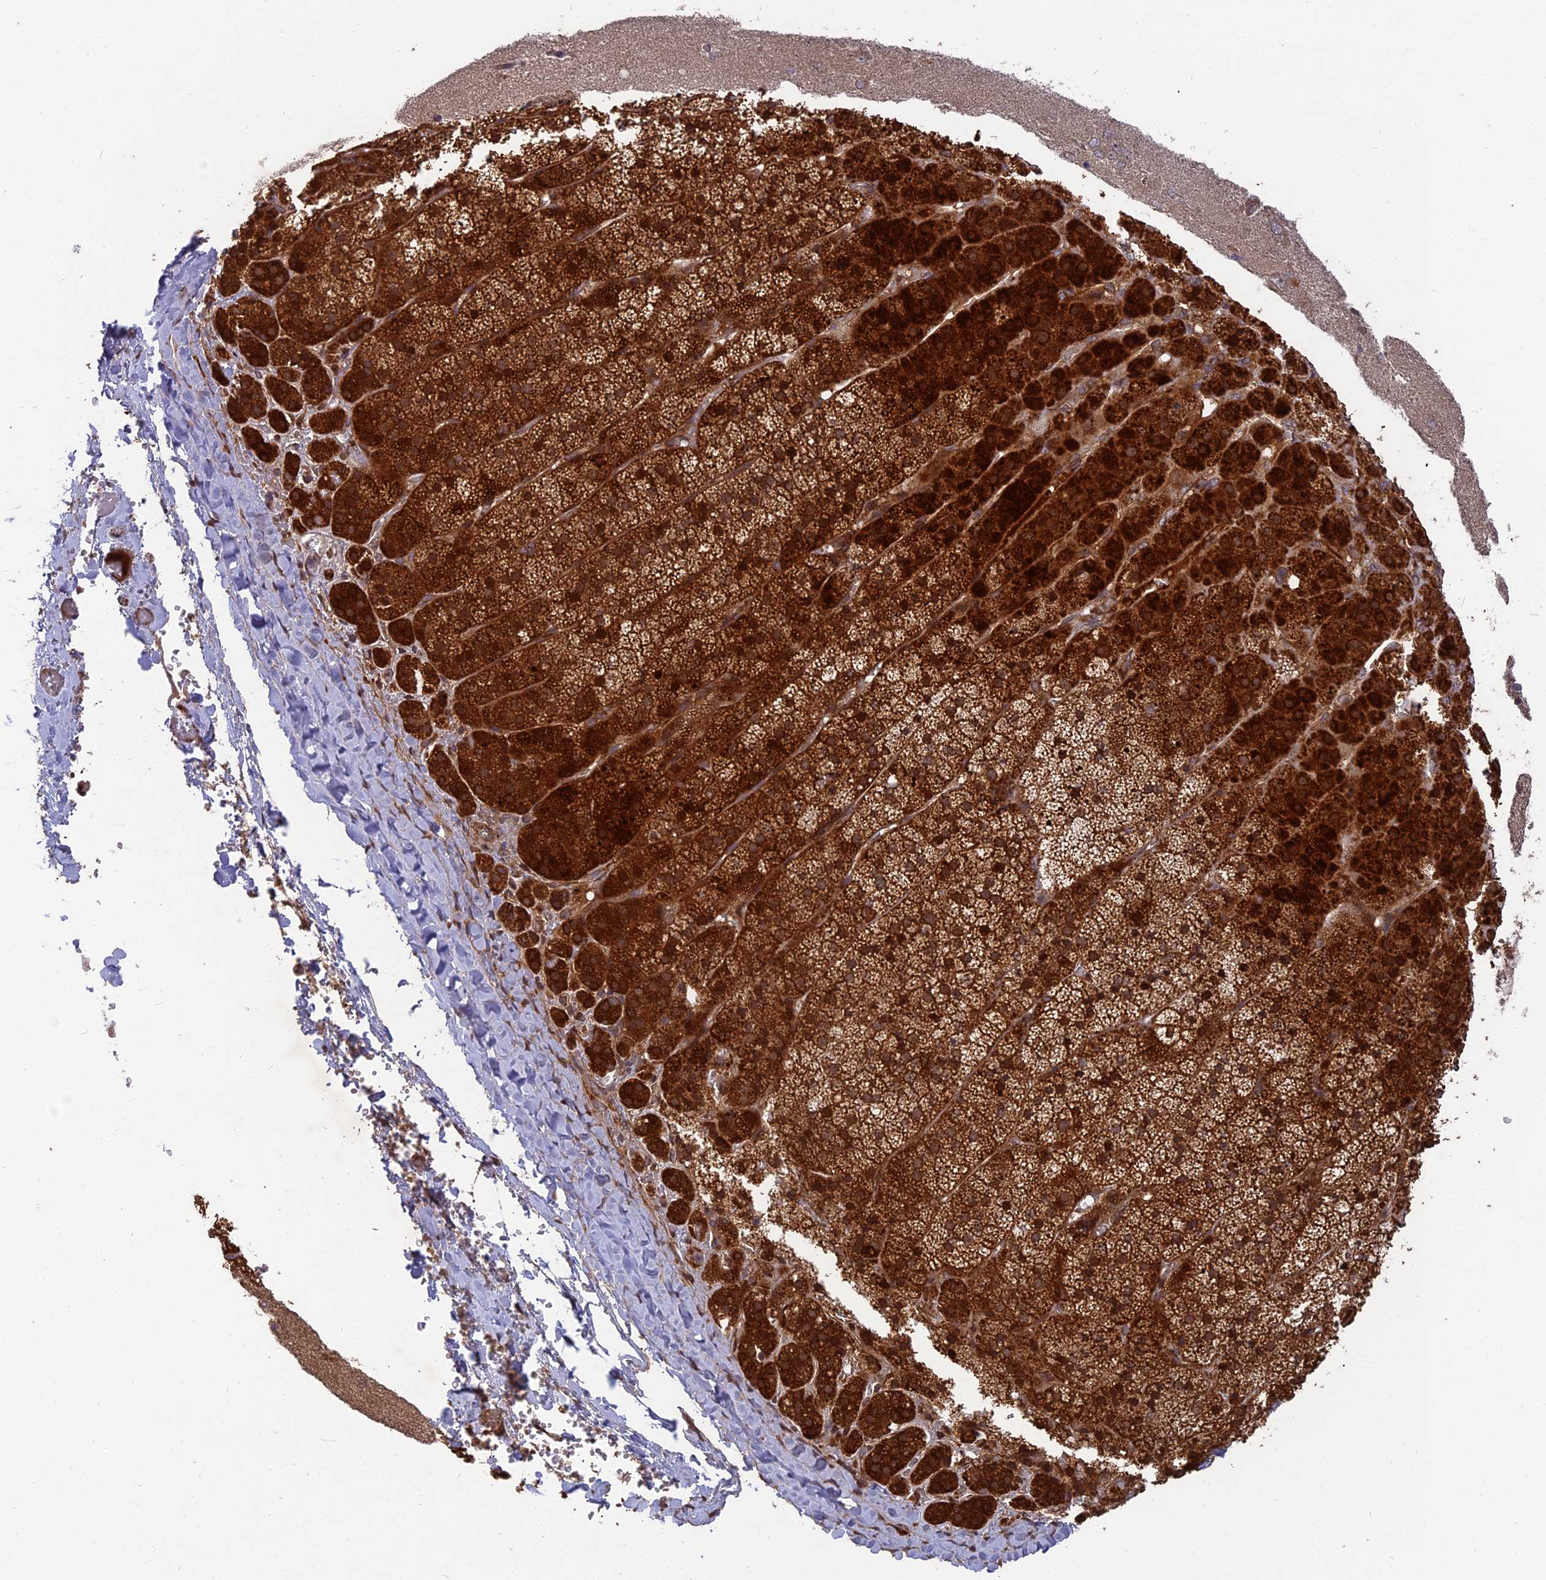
{"staining": {"intensity": "strong", "quantity": "25%-75%", "location": "cytoplasmic/membranous"}, "tissue": "adrenal gland", "cell_type": "Glandular cells", "image_type": "normal", "snomed": [{"axis": "morphology", "description": "Normal tissue, NOS"}, {"axis": "topography", "description": "Adrenal gland"}], "caption": "Immunohistochemistry image of unremarkable adrenal gland: human adrenal gland stained using immunohistochemistry exhibits high levels of strong protein expression localized specifically in the cytoplasmic/membranous of glandular cells, appearing as a cytoplasmic/membranous brown color.", "gene": "TMUB2", "patient": {"sex": "female", "age": 44}}